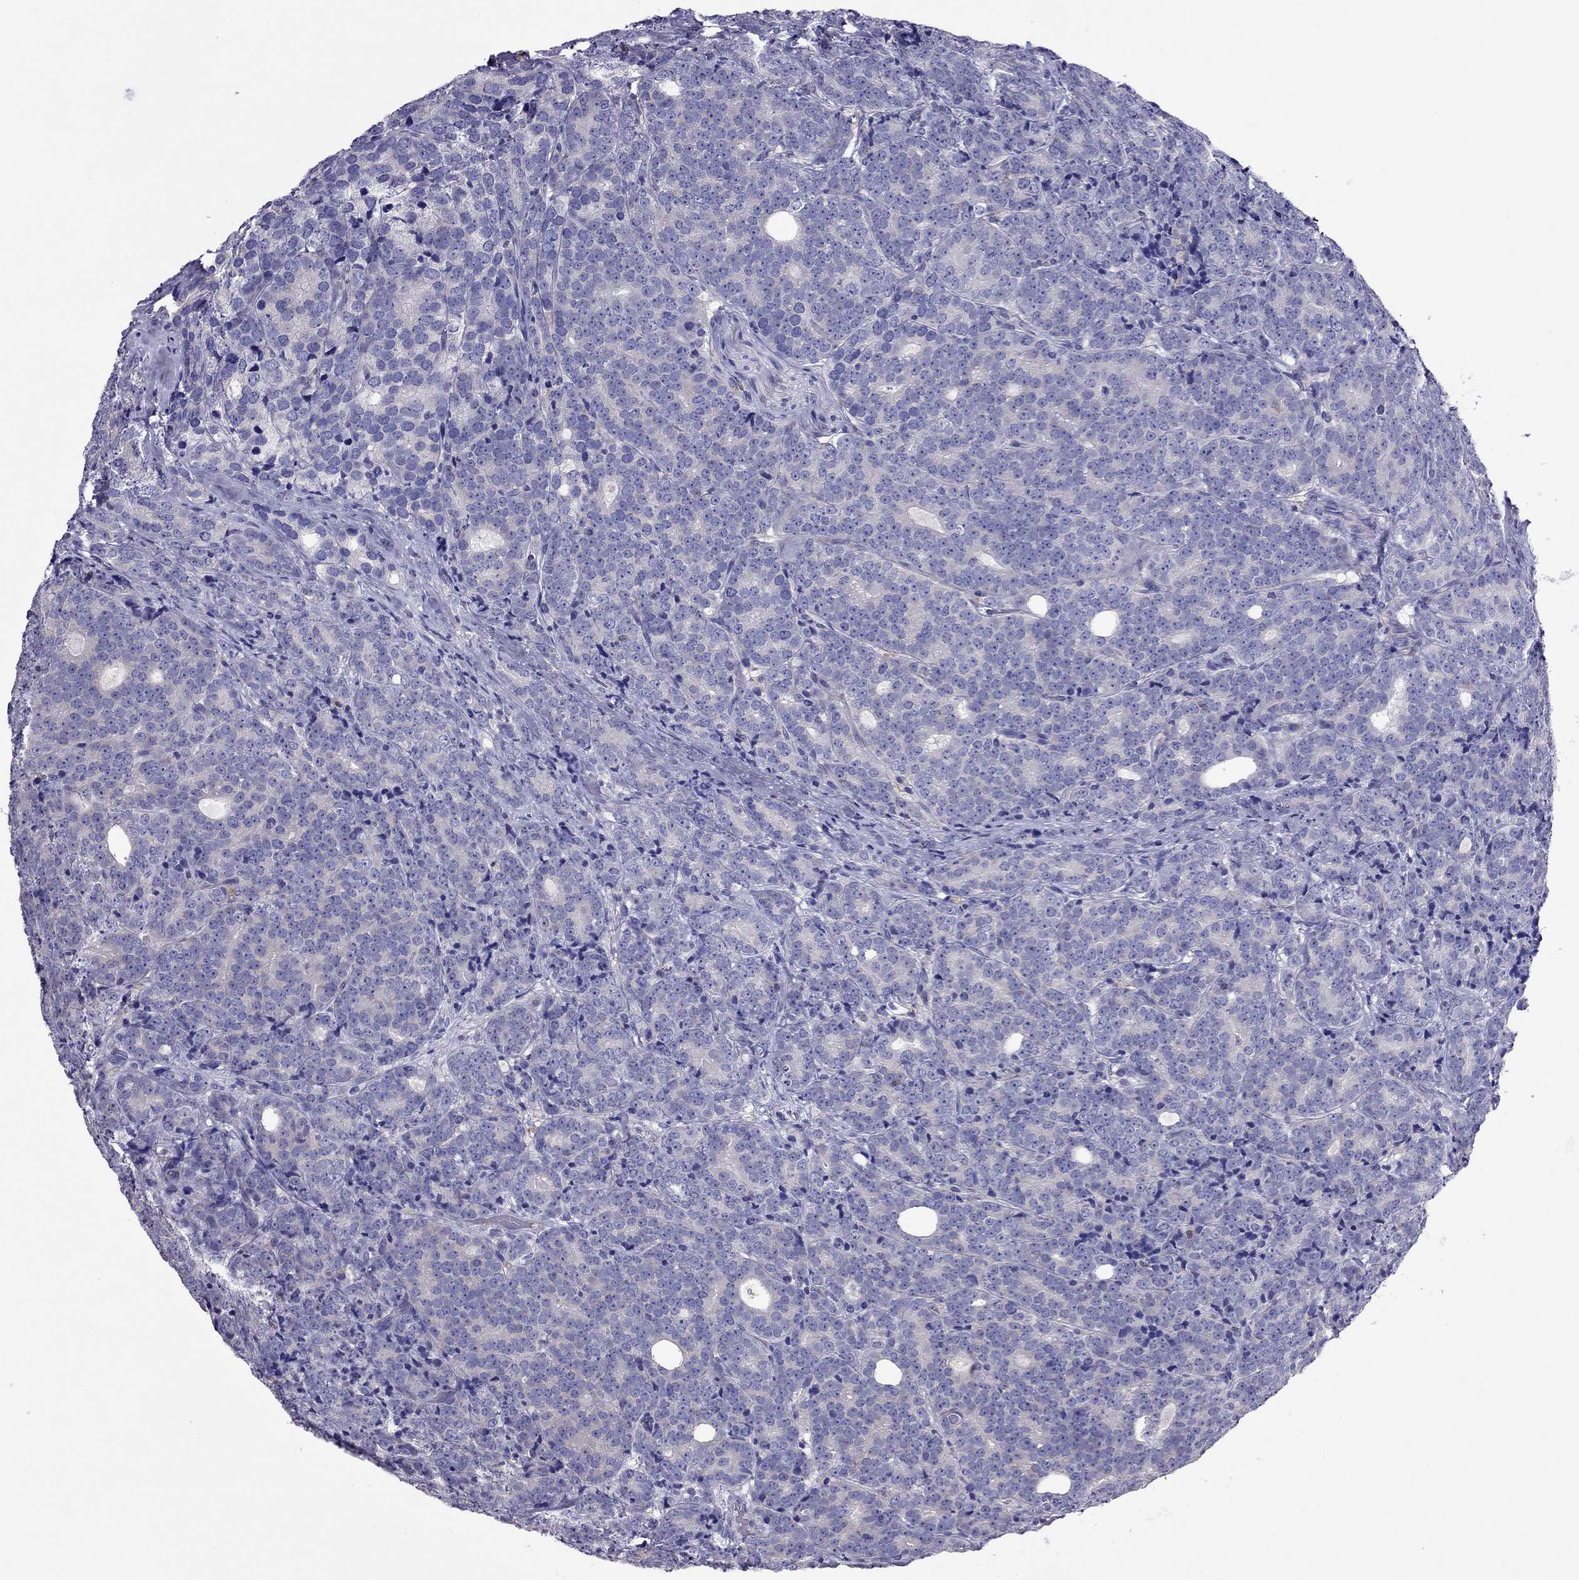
{"staining": {"intensity": "negative", "quantity": "none", "location": "none"}, "tissue": "prostate cancer", "cell_type": "Tumor cells", "image_type": "cancer", "snomed": [{"axis": "morphology", "description": "Adenocarcinoma, NOS"}, {"axis": "topography", "description": "Prostate"}], "caption": "The image exhibits no significant positivity in tumor cells of adenocarcinoma (prostate).", "gene": "TEX22", "patient": {"sex": "male", "age": 71}}